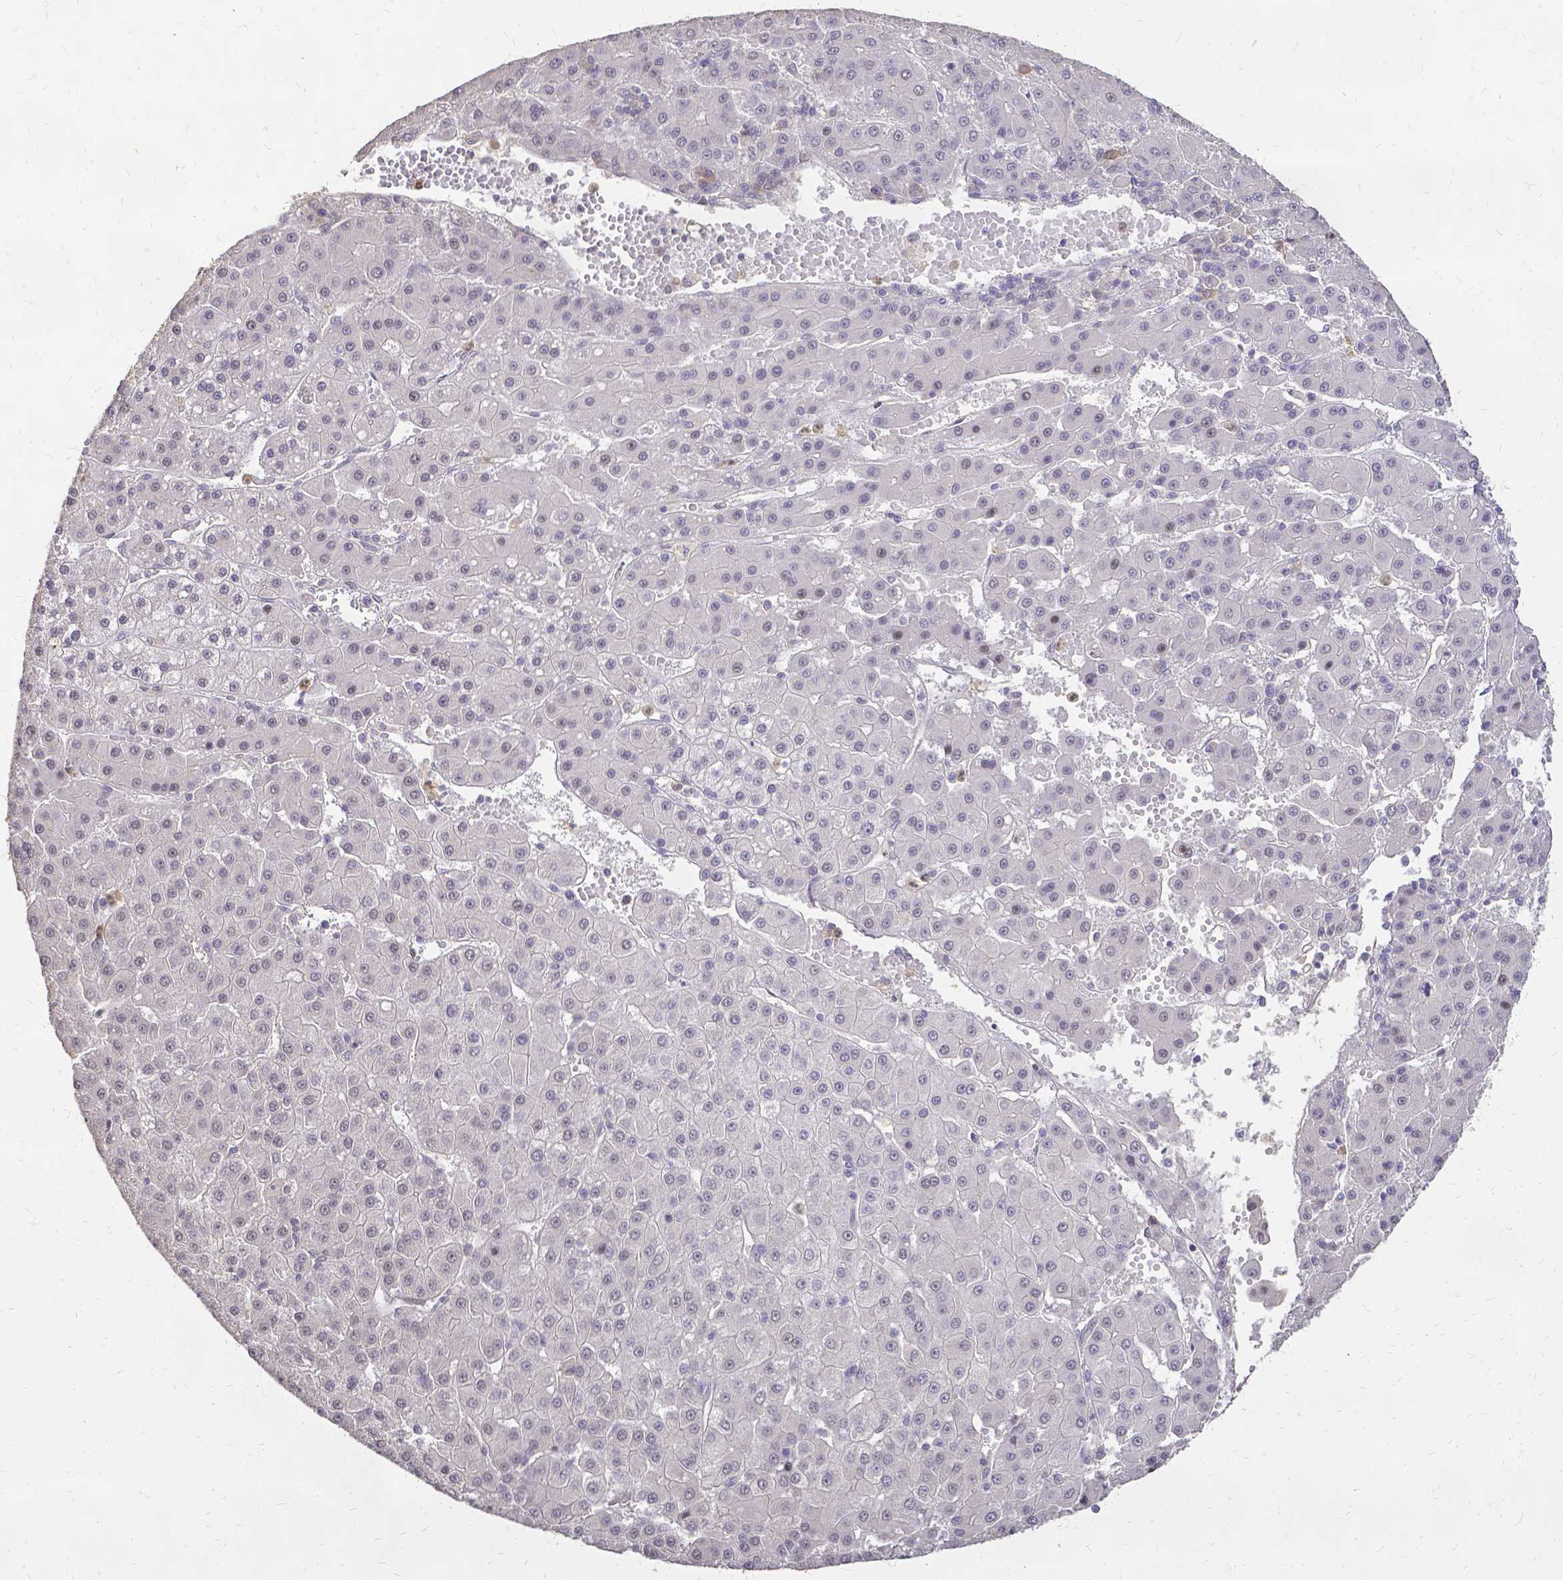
{"staining": {"intensity": "negative", "quantity": "none", "location": "none"}, "tissue": "liver cancer", "cell_type": "Tumor cells", "image_type": "cancer", "snomed": [{"axis": "morphology", "description": "Carcinoma, Hepatocellular, NOS"}, {"axis": "topography", "description": "Liver"}], "caption": "This is a image of immunohistochemistry staining of liver cancer, which shows no positivity in tumor cells.", "gene": "CIB1", "patient": {"sex": "male", "age": 76}}